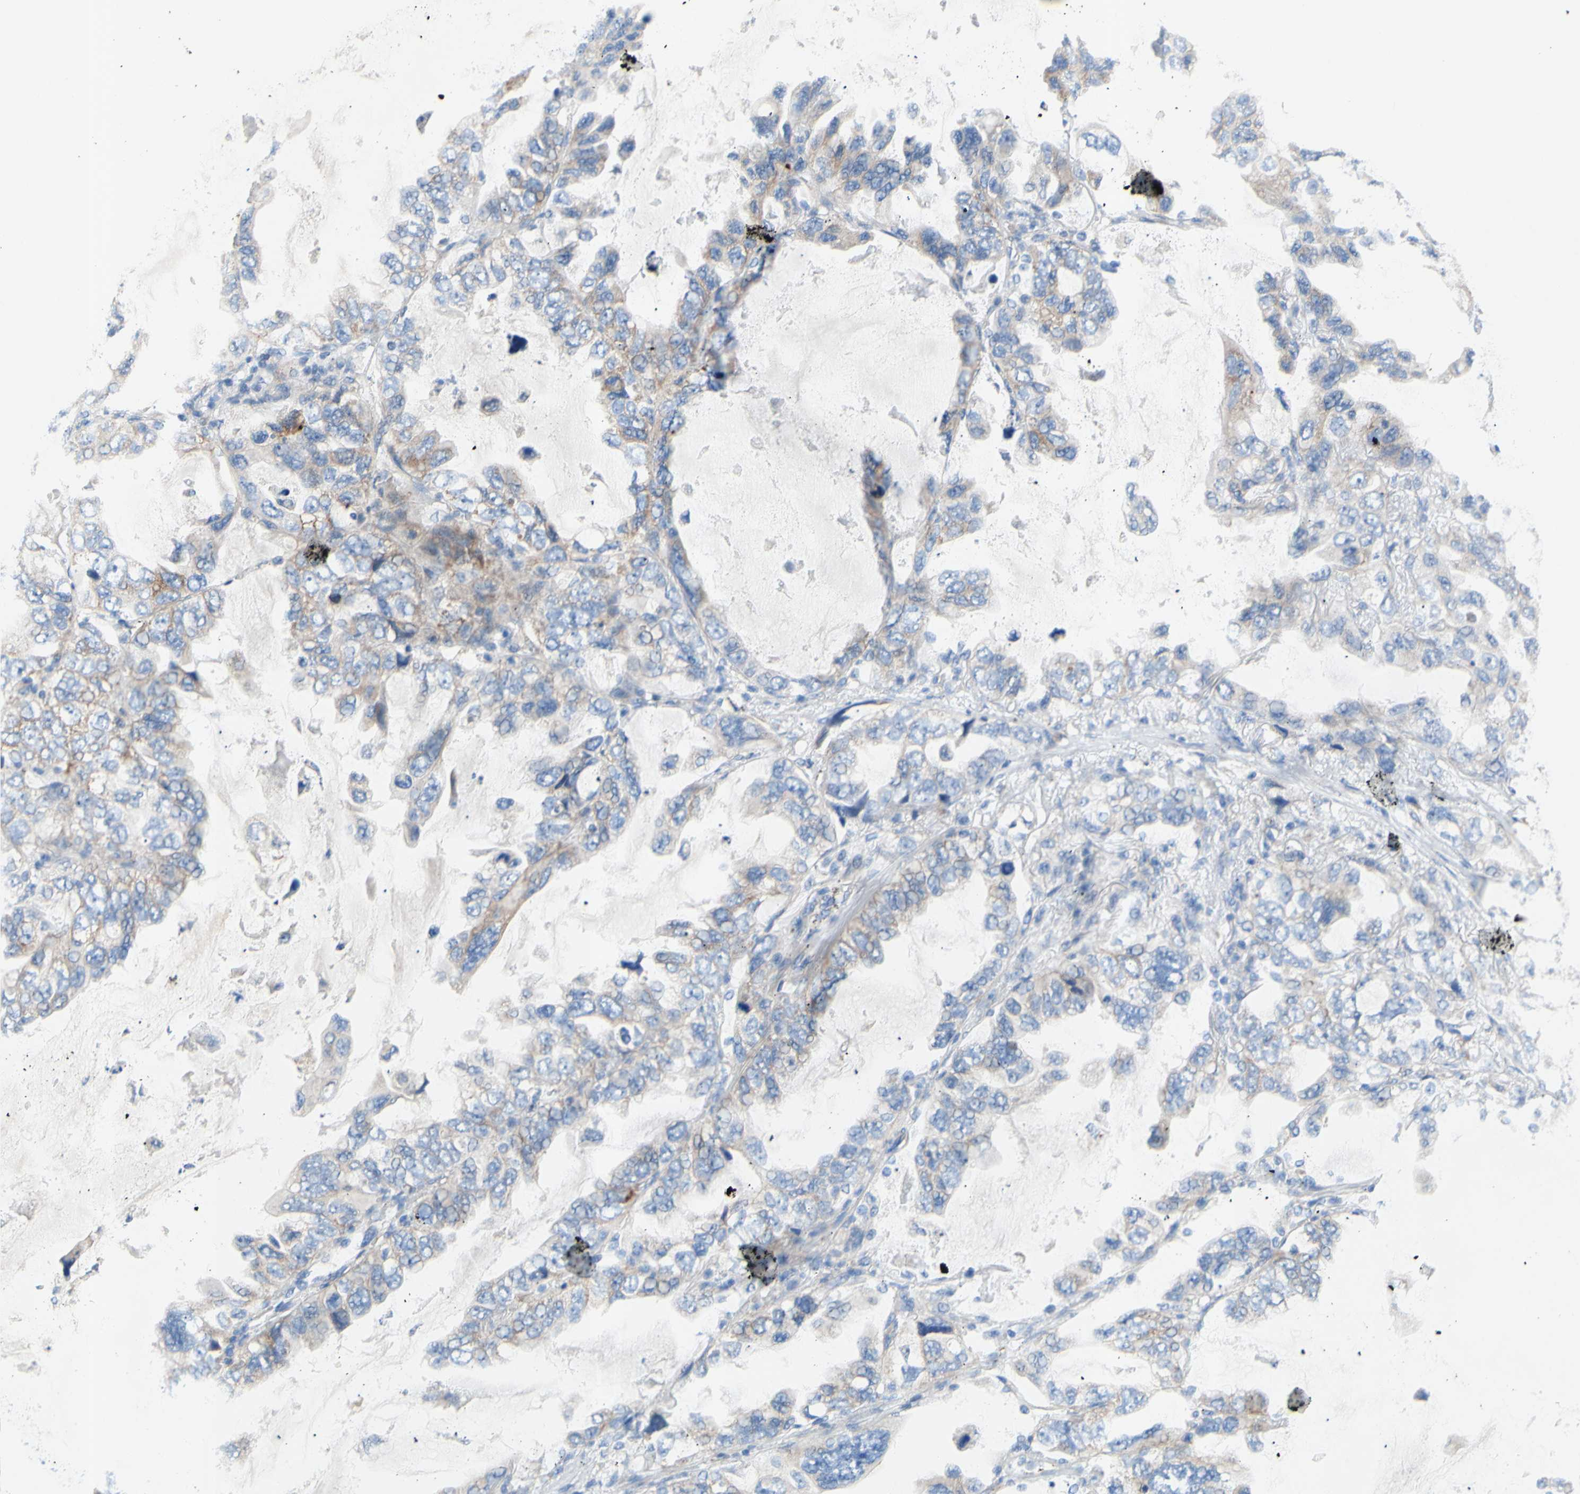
{"staining": {"intensity": "weak", "quantity": "<25%", "location": "cytoplasmic/membranous"}, "tissue": "lung cancer", "cell_type": "Tumor cells", "image_type": "cancer", "snomed": [{"axis": "morphology", "description": "Squamous cell carcinoma, NOS"}, {"axis": "topography", "description": "Lung"}], "caption": "The histopathology image displays no staining of tumor cells in squamous cell carcinoma (lung). (DAB IHC, high magnification).", "gene": "TMIGD2", "patient": {"sex": "female", "age": 73}}